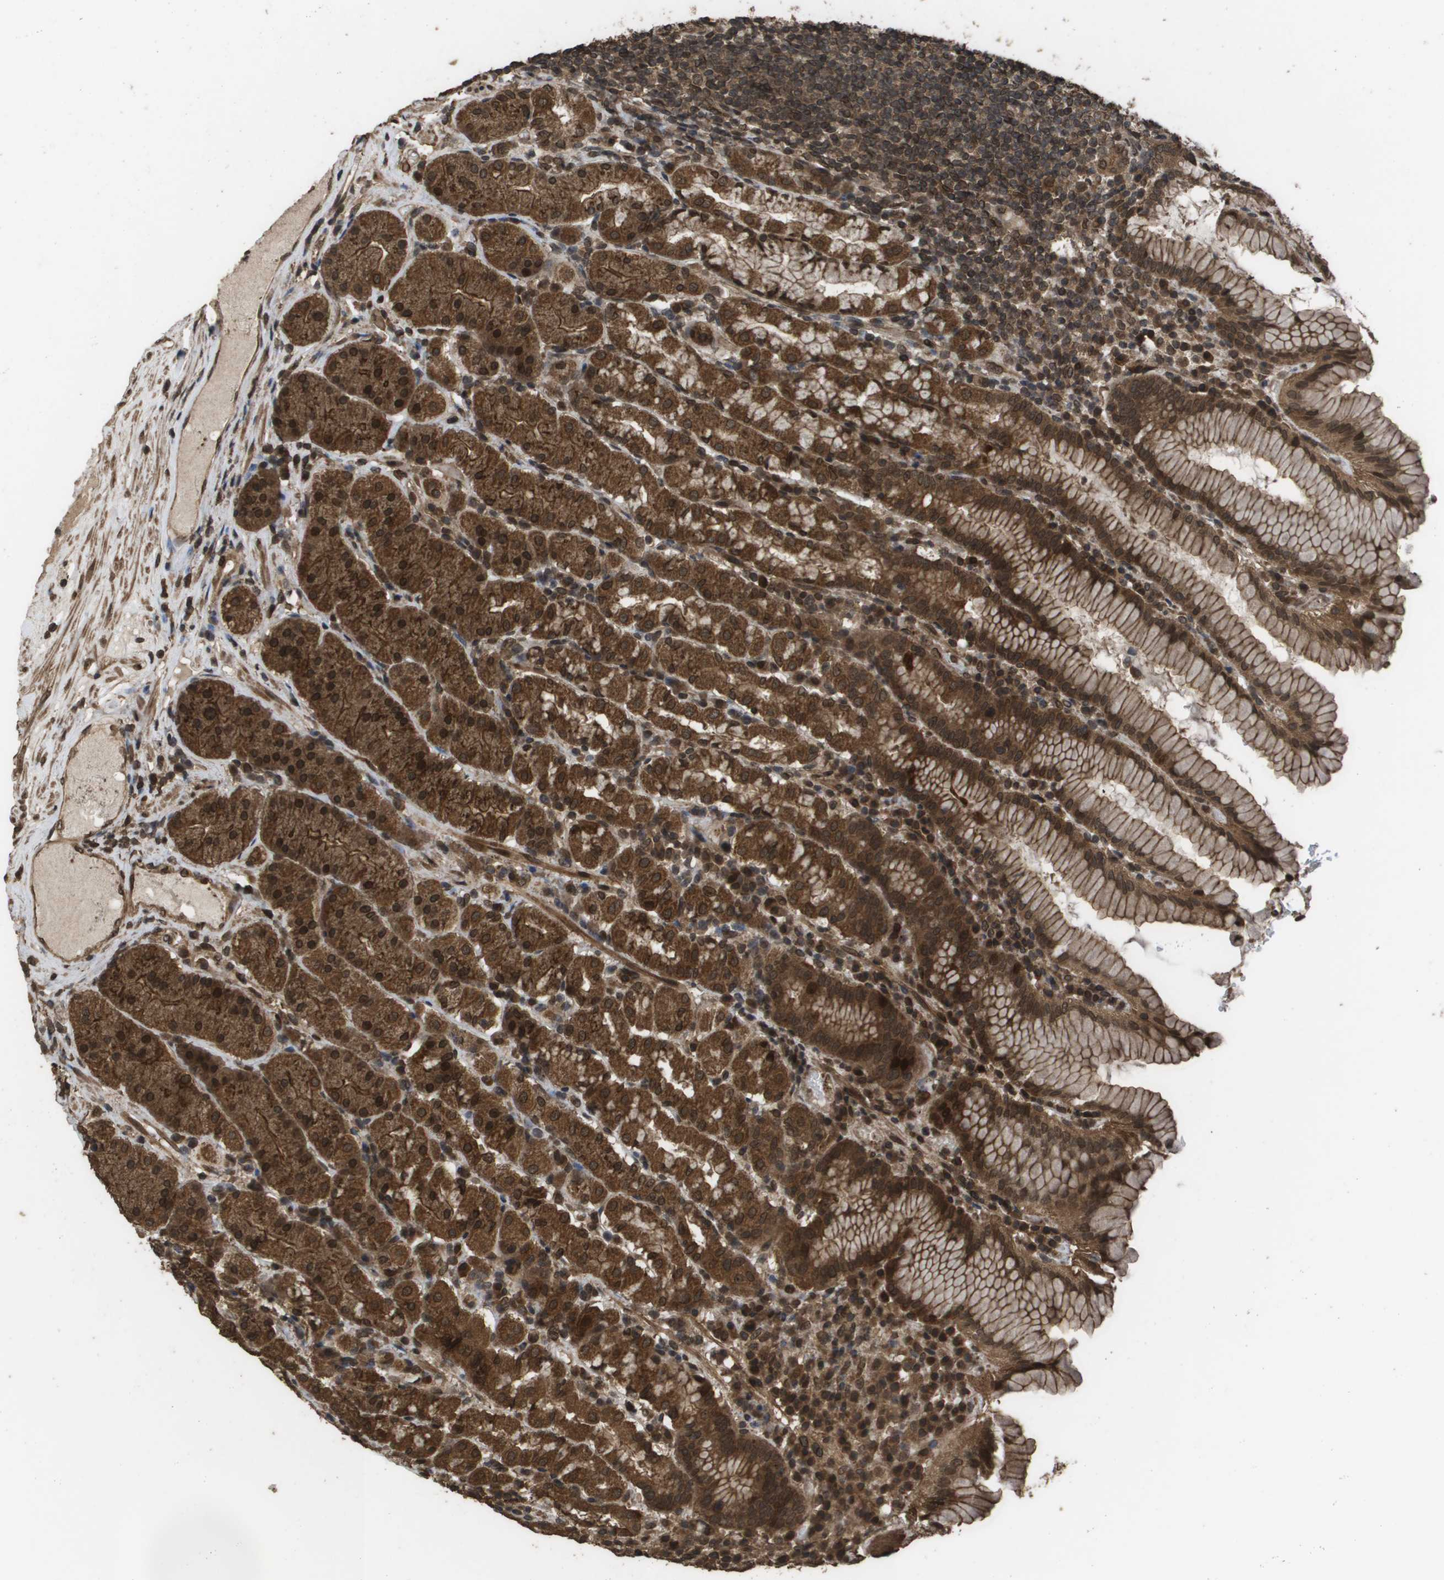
{"staining": {"intensity": "strong", "quantity": ">75%", "location": "cytoplasmic/membranous,nuclear"}, "tissue": "stomach", "cell_type": "Glandular cells", "image_type": "normal", "snomed": [{"axis": "morphology", "description": "Normal tissue, NOS"}, {"axis": "topography", "description": "Stomach"}, {"axis": "topography", "description": "Stomach, lower"}], "caption": "Stomach stained with DAB immunohistochemistry (IHC) demonstrates high levels of strong cytoplasmic/membranous,nuclear positivity in approximately >75% of glandular cells.", "gene": "AXIN2", "patient": {"sex": "female", "age": 56}}